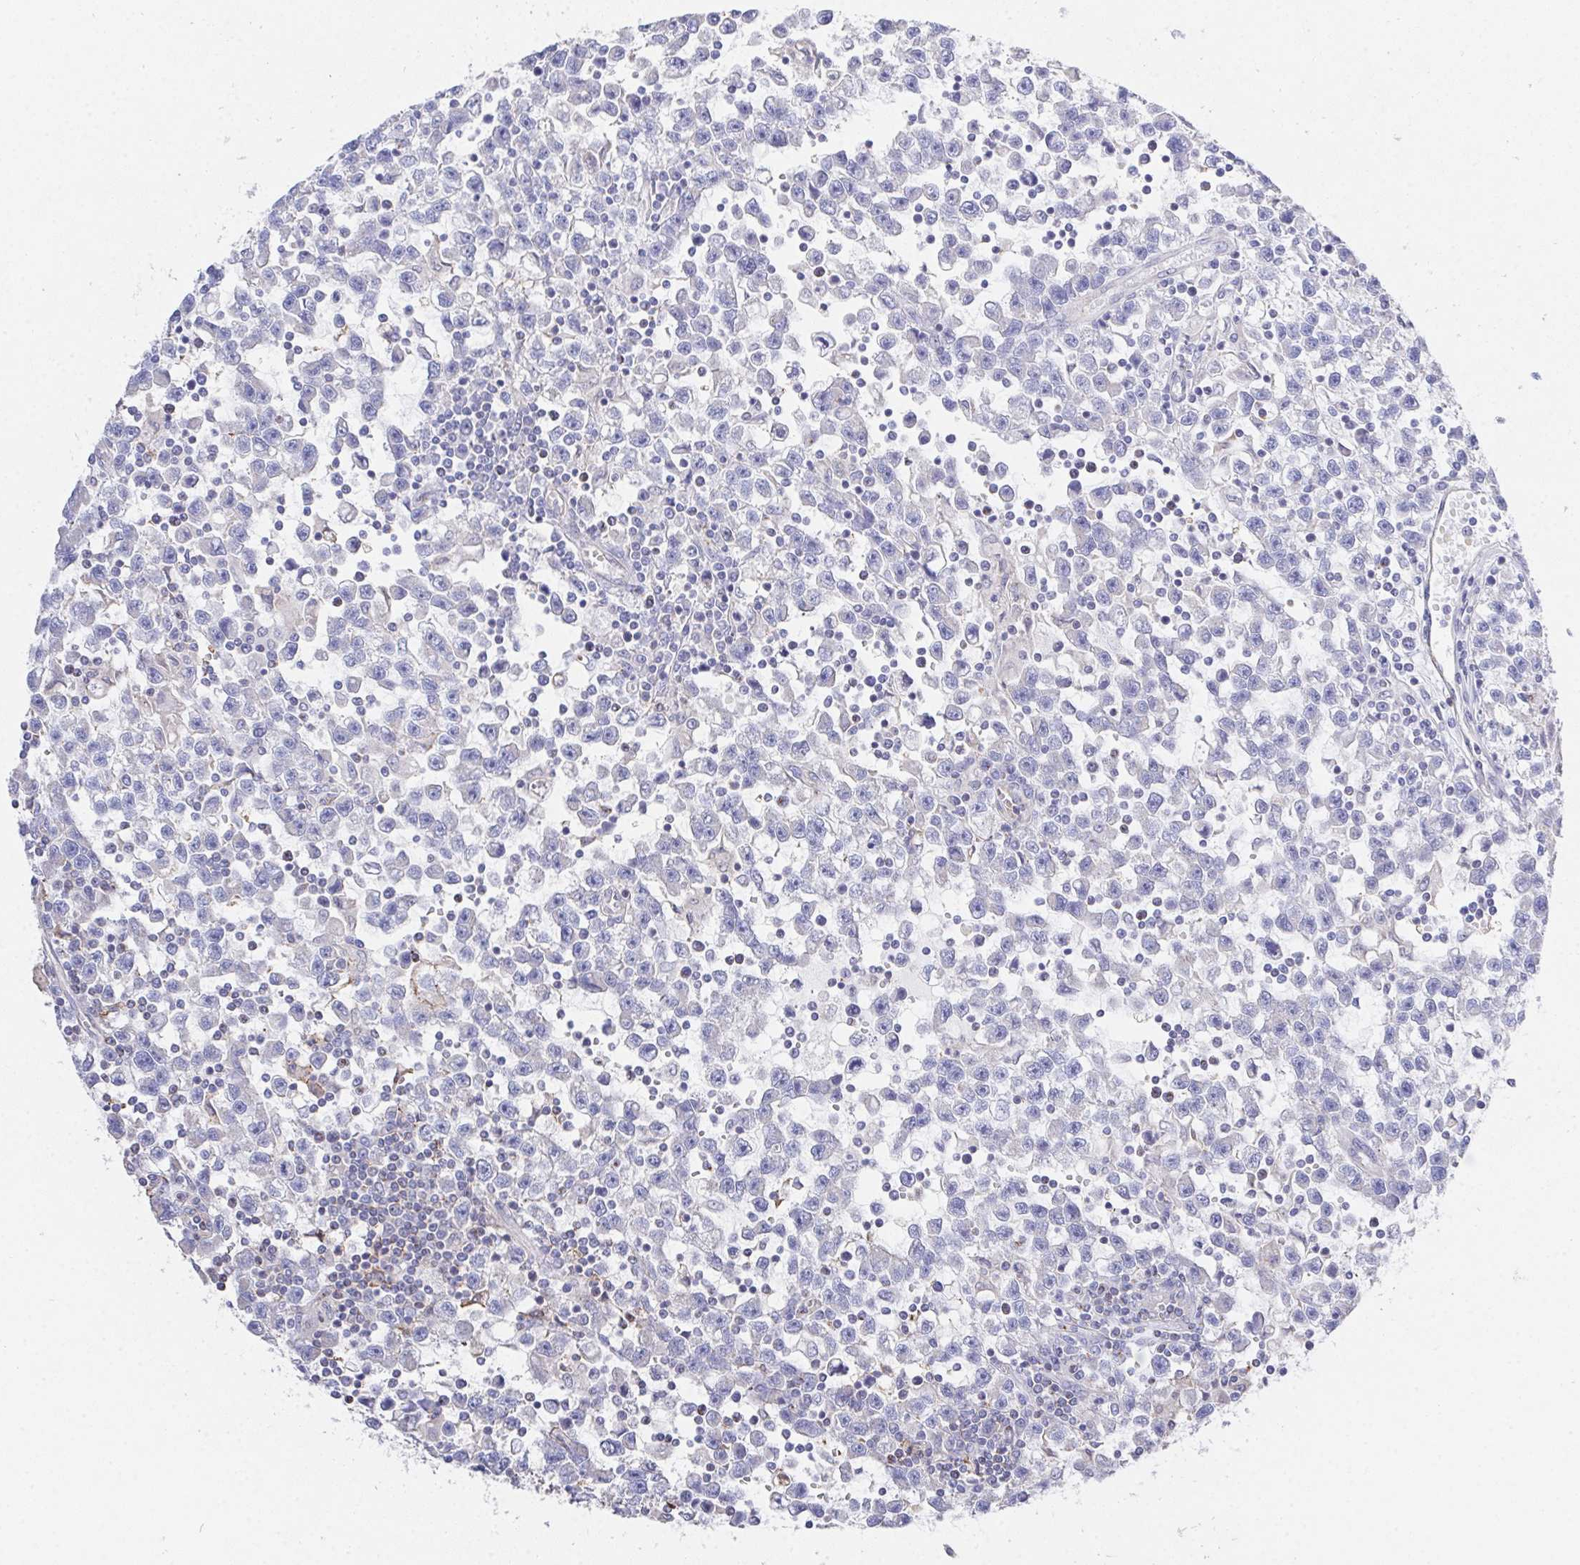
{"staining": {"intensity": "negative", "quantity": "none", "location": "none"}, "tissue": "testis cancer", "cell_type": "Tumor cells", "image_type": "cancer", "snomed": [{"axis": "morphology", "description": "Seminoma, NOS"}, {"axis": "topography", "description": "Testis"}], "caption": "A micrograph of human seminoma (testis) is negative for staining in tumor cells.", "gene": "PRG3", "patient": {"sex": "male", "age": 31}}